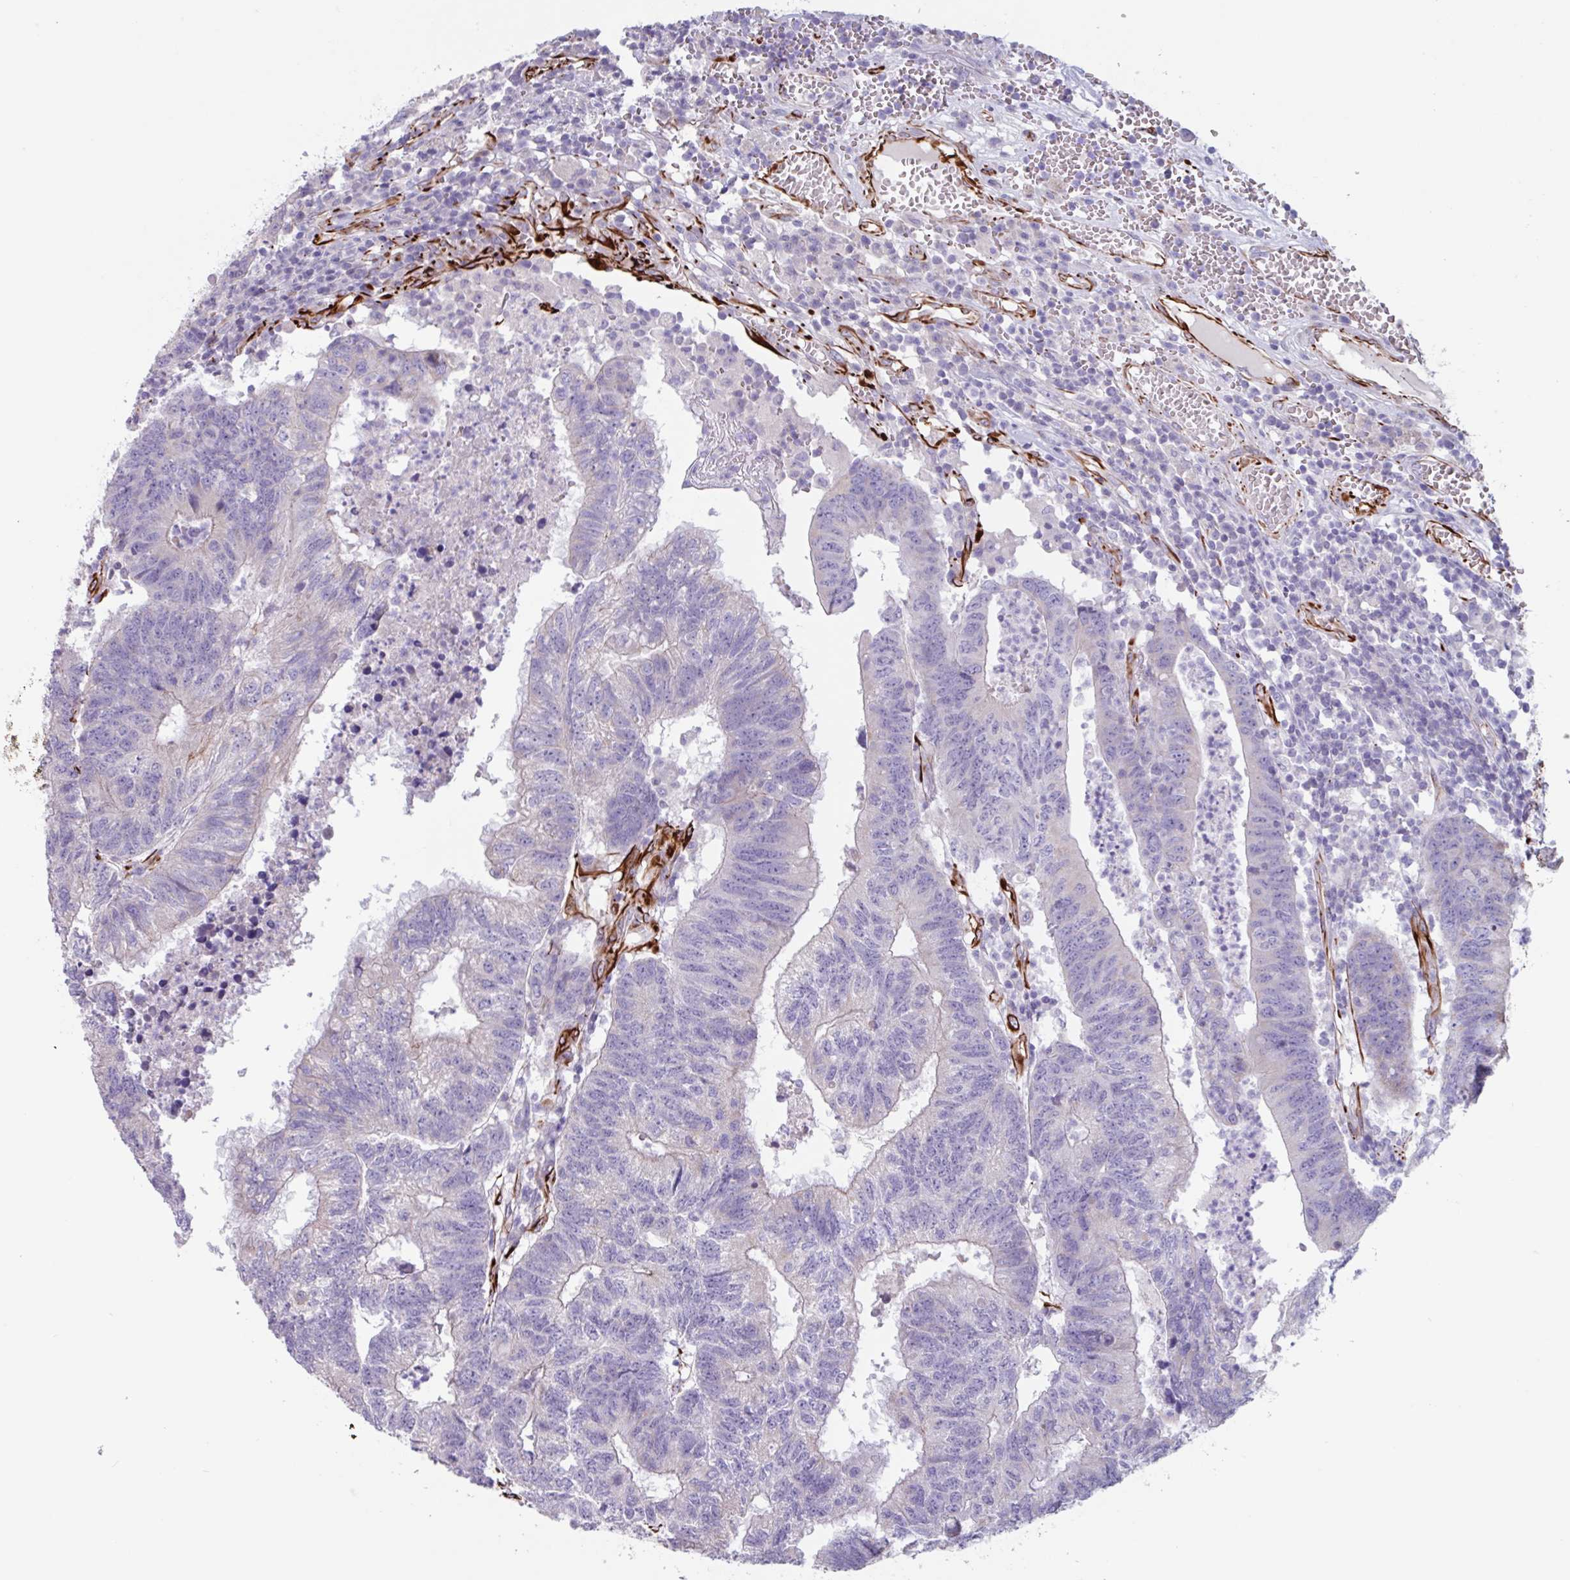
{"staining": {"intensity": "negative", "quantity": "none", "location": "none"}, "tissue": "colorectal cancer", "cell_type": "Tumor cells", "image_type": "cancer", "snomed": [{"axis": "morphology", "description": "Adenocarcinoma, NOS"}, {"axis": "topography", "description": "Colon"}], "caption": "An image of adenocarcinoma (colorectal) stained for a protein demonstrates no brown staining in tumor cells. (Stains: DAB immunohistochemistry with hematoxylin counter stain, Microscopy: brightfield microscopy at high magnification).", "gene": "BTD", "patient": {"sex": "female", "age": 48}}